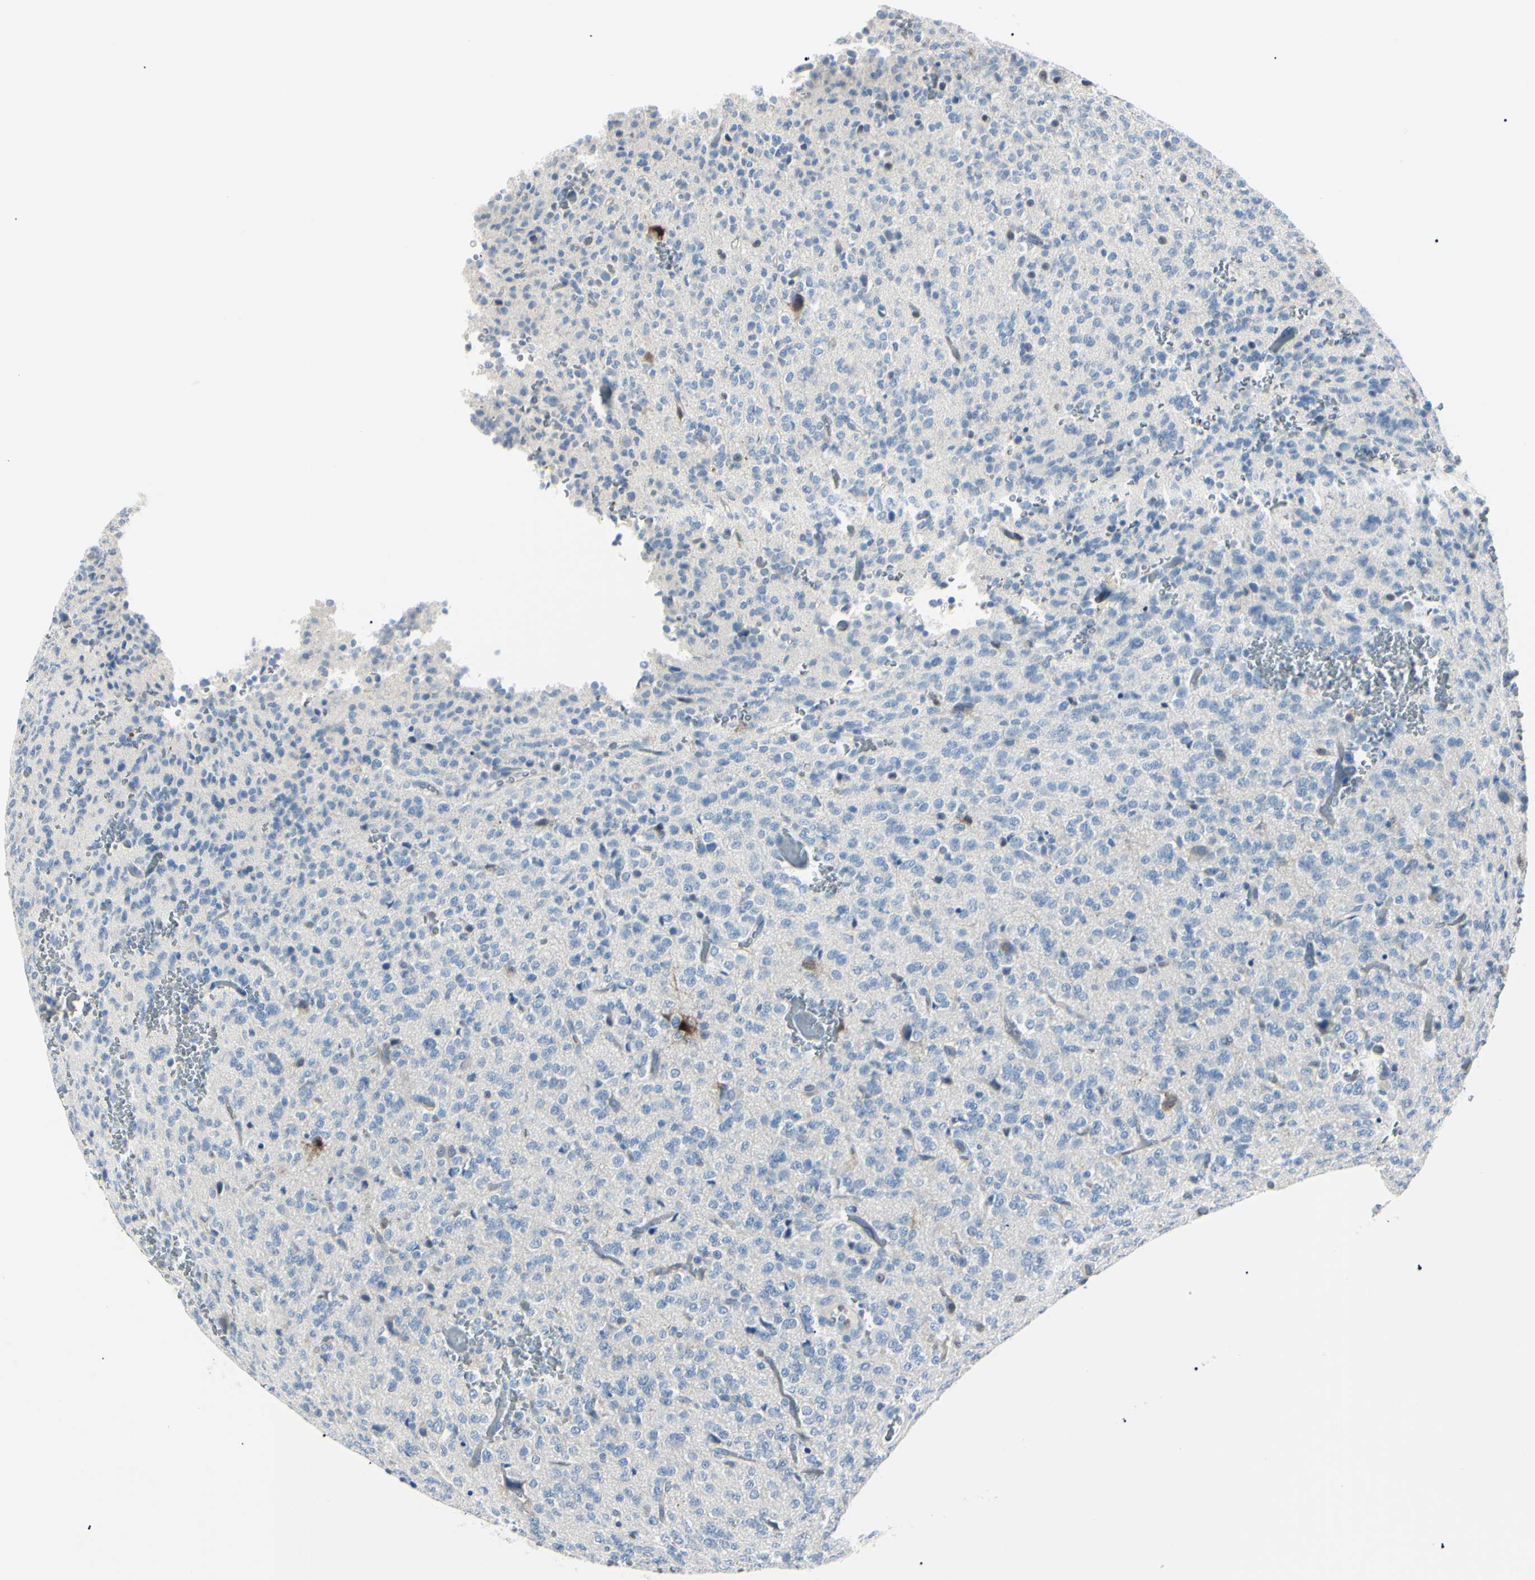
{"staining": {"intensity": "negative", "quantity": "none", "location": "none"}, "tissue": "glioma", "cell_type": "Tumor cells", "image_type": "cancer", "snomed": [{"axis": "morphology", "description": "Glioma, malignant, Low grade"}, {"axis": "topography", "description": "Brain"}], "caption": "Immunohistochemical staining of glioma demonstrates no significant positivity in tumor cells.", "gene": "CA2", "patient": {"sex": "male", "age": 38}}